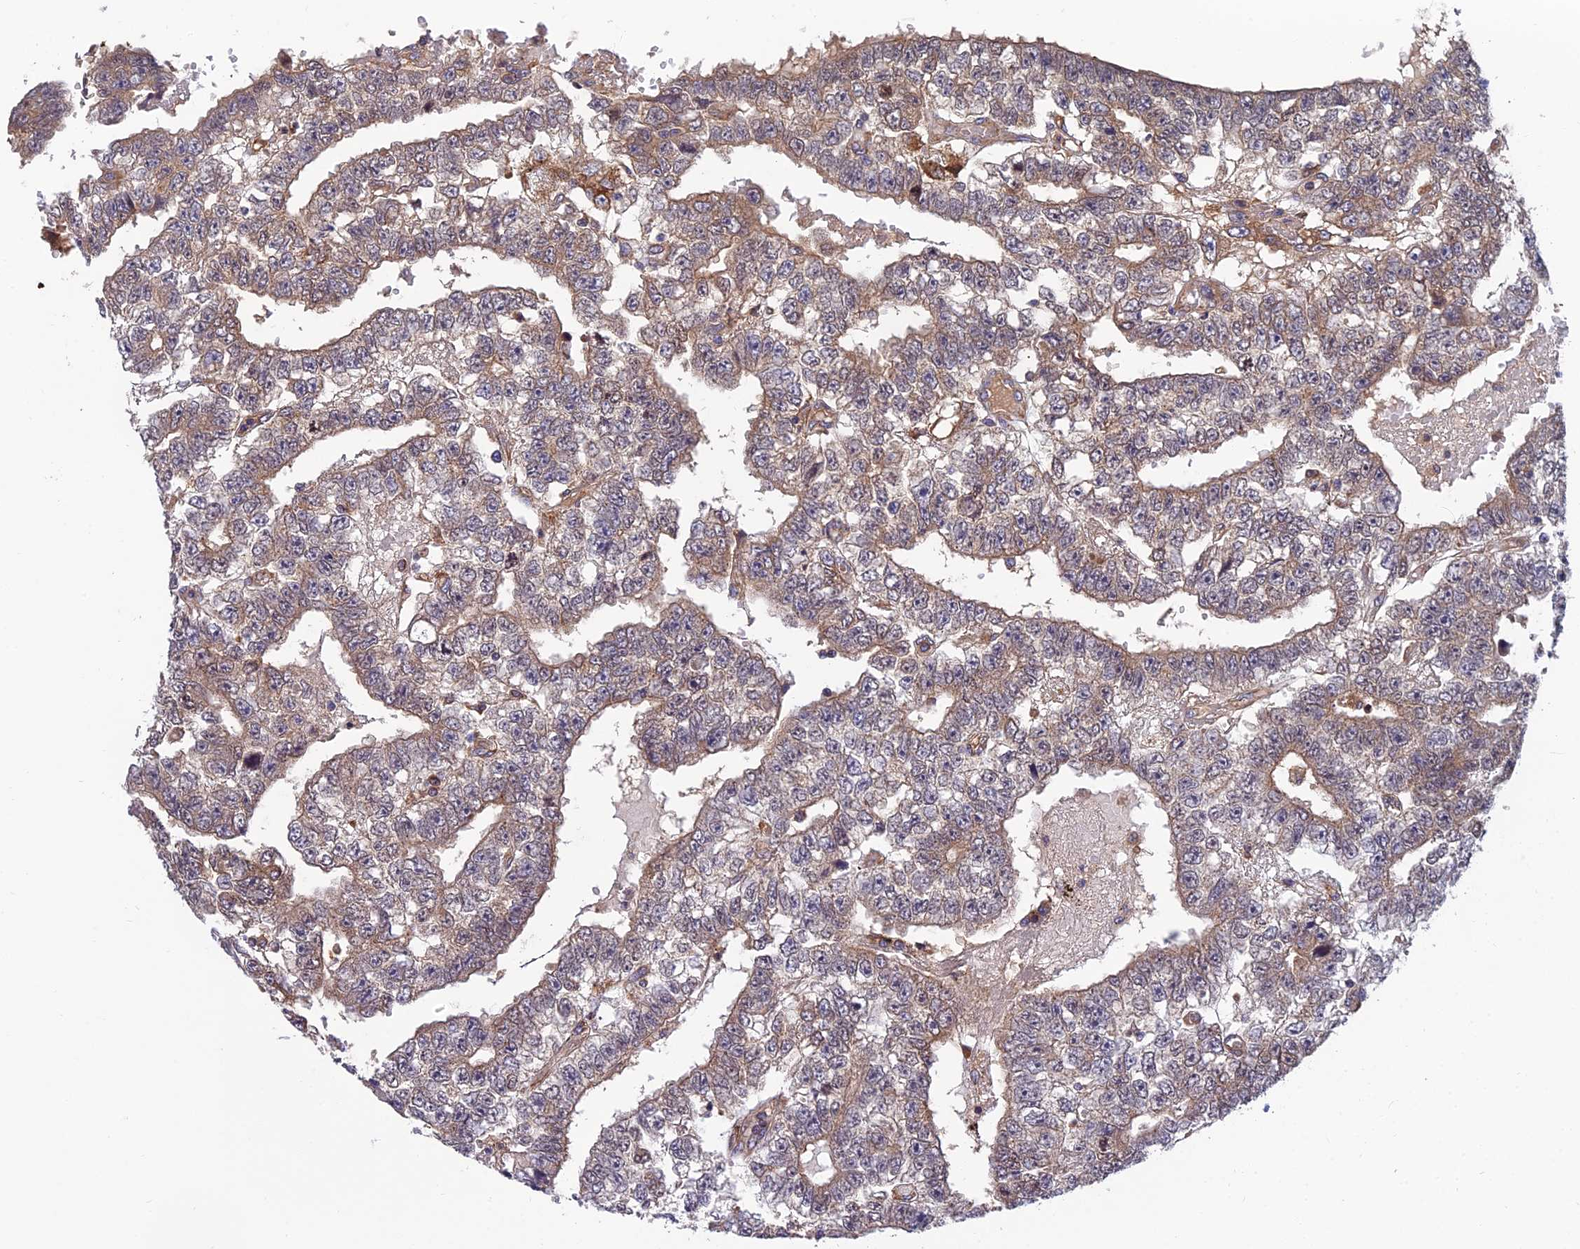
{"staining": {"intensity": "moderate", "quantity": "25%-75%", "location": "cytoplasmic/membranous"}, "tissue": "testis cancer", "cell_type": "Tumor cells", "image_type": "cancer", "snomed": [{"axis": "morphology", "description": "Carcinoma, Embryonal, NOS"}, {"axis": "topography", "description": "Testis"}], "caption": "Immunohistochemical staining of testis cancer (embryonal carcinoma) displays medium levels of moderate cytoplasmic/membranous staining in approximately 25%-75% of tumor cells.", "gene": "UMAD1", "patient": {"sex": "male", "age": 25}}